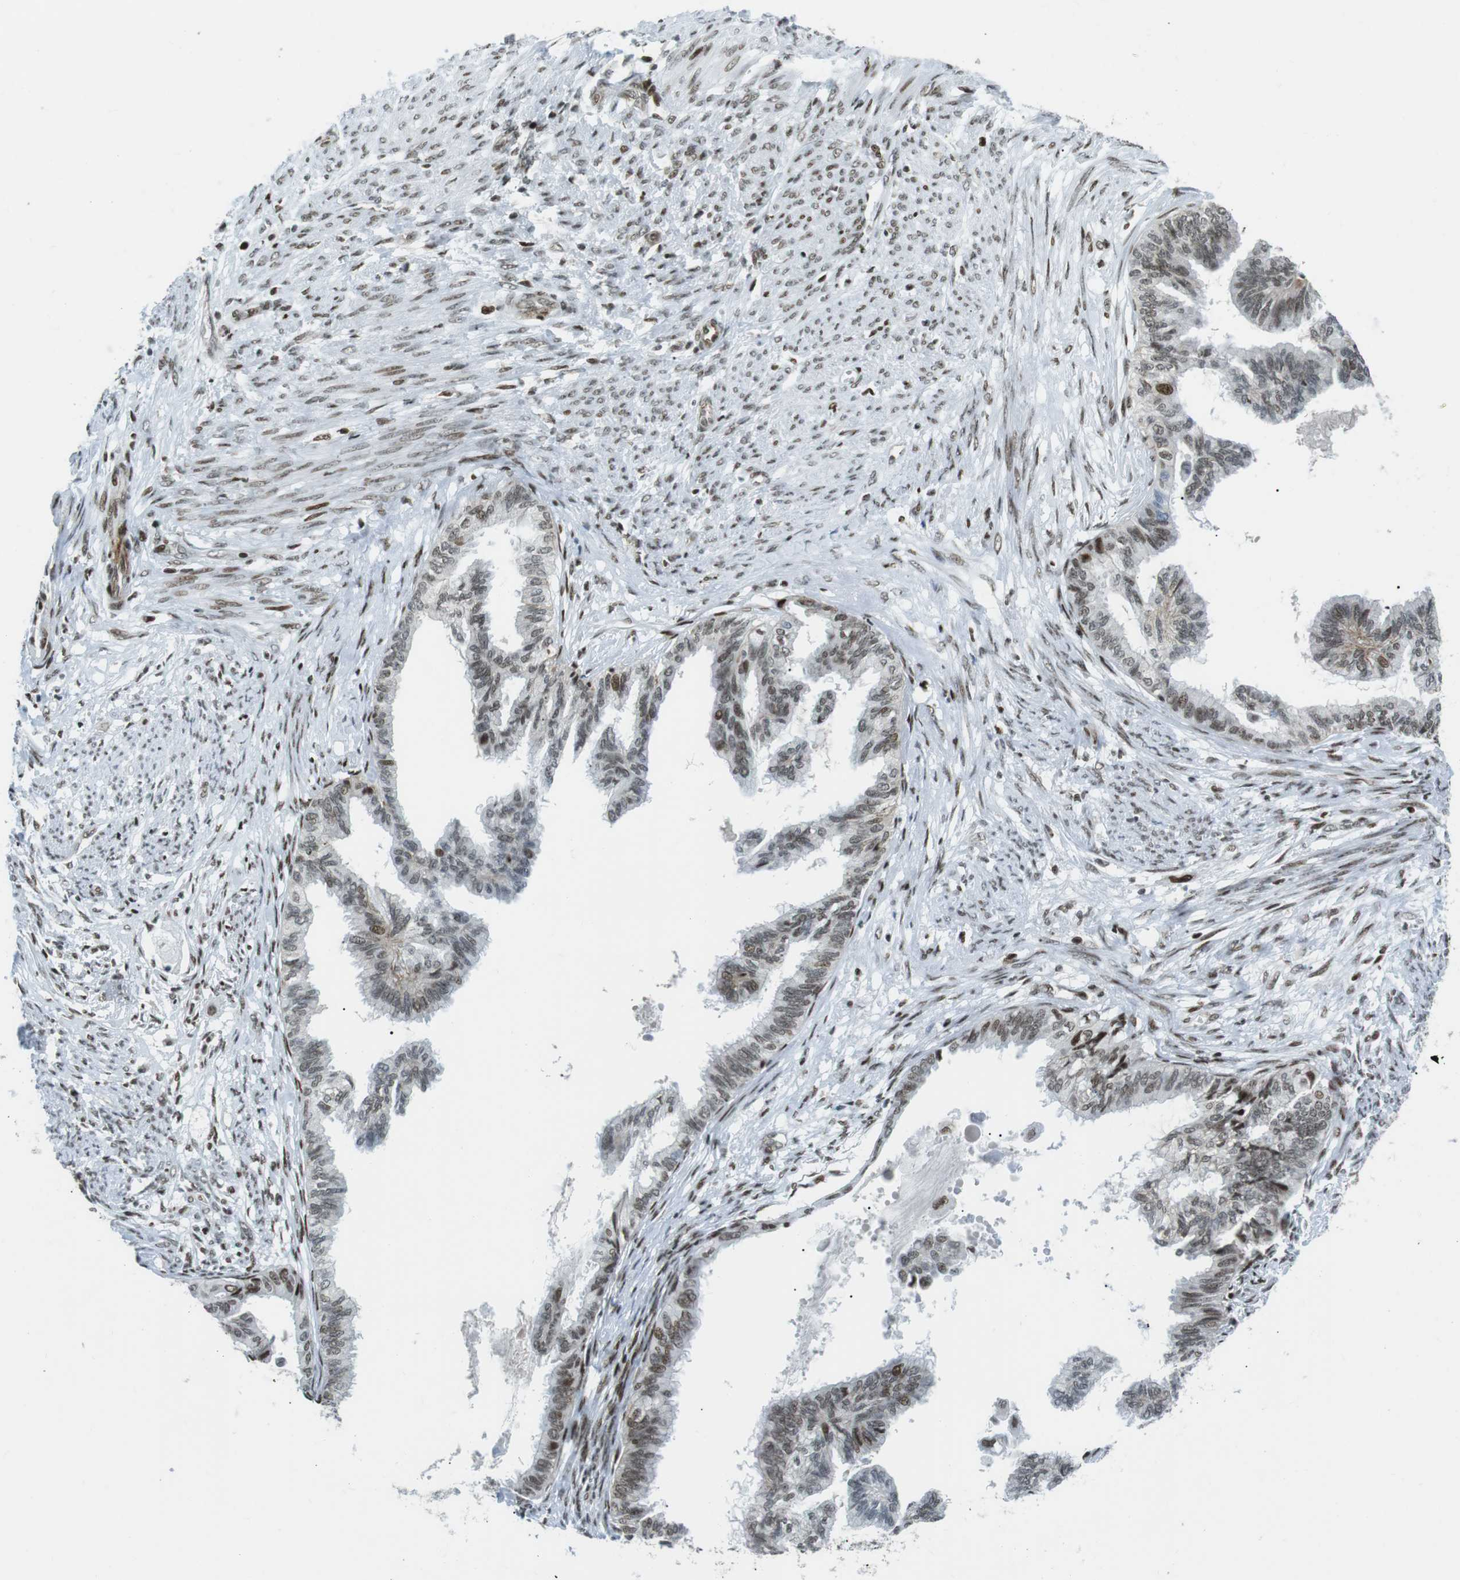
{"staining": {"intensity": "moderate", "quantity": "25%-75%", "location": "nuclear"}, "tissue": "cervical cancer", "cell_type": "Tumor cells", "image_type": "cancer", "snomed": [{"axis": "morphology", "description": "Normal tissue, NOS"}, {"axis": "morphology", "description": "Adenocarcinoma, NOS"}, {"axis": "topography", "description": "Cervix"}, {"axis": "topography", "description": "Endometrium"}], "caption": "Moderate nuclear positivity for a protein is appreciated in about 25%-75% of tumor cells of adenocarcinoma (cervical) using IHC.", "gene": "ARID1A", "patient": {"sex": "female", "age": 86}}